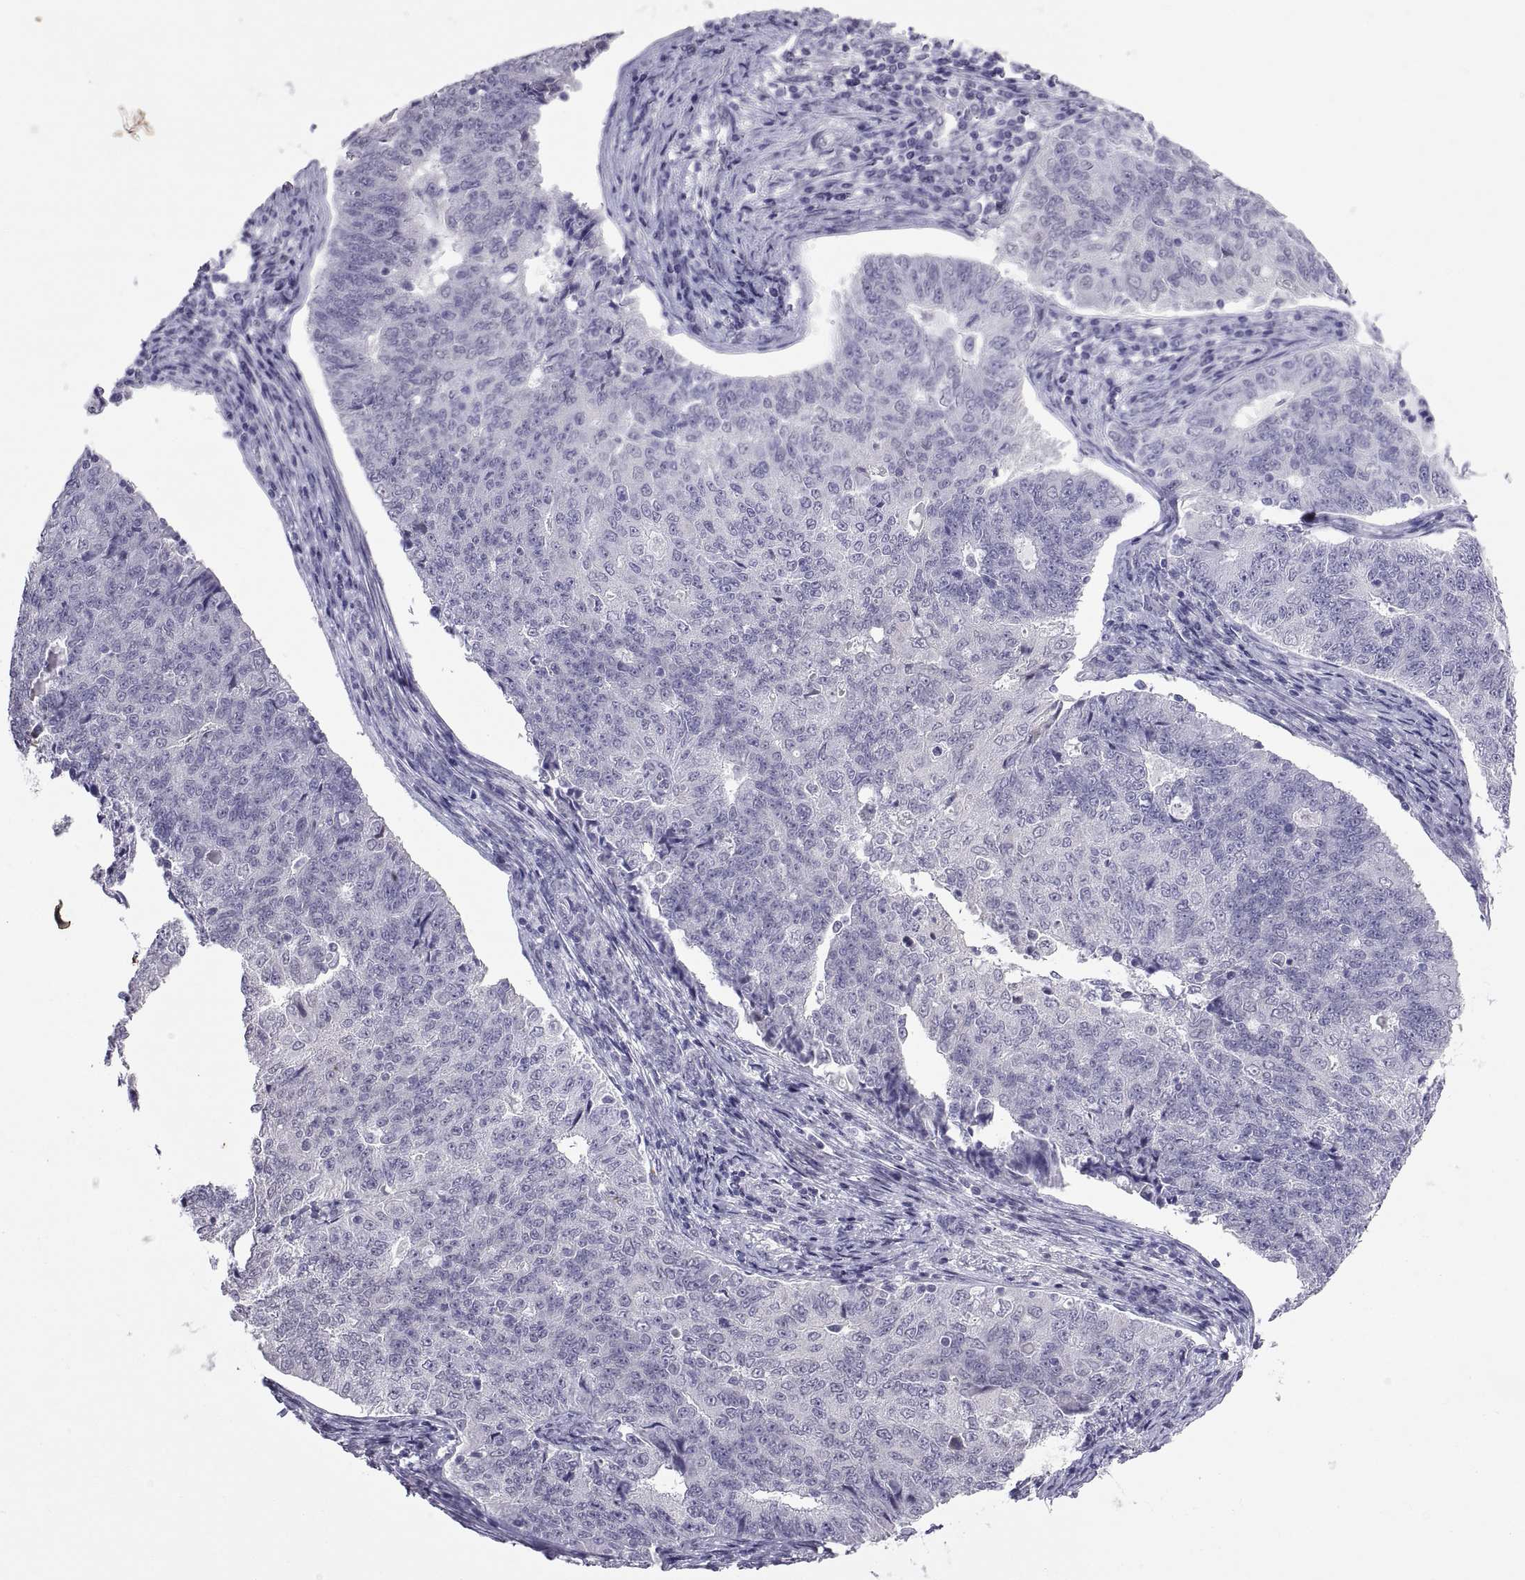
{"staining": {"intensity": "negative", "quantity": "none", "location": "none"}, "tissue": "endometrial cancer", "cell_type": "Tumor cells", "image_type": "cancer", "snomed": [{"axis": "morphology", "description": "Adenocarcinoma, NOS"}, {"axis": "topography", "description": "Endometrium"}], "caption": "DAB immunohistochemical staining of adenocarcinoma (endometrial) displays no significant expression in tumor cells.", "gene": "KRT77", "patient": {"sex": "female", "age": 43}}